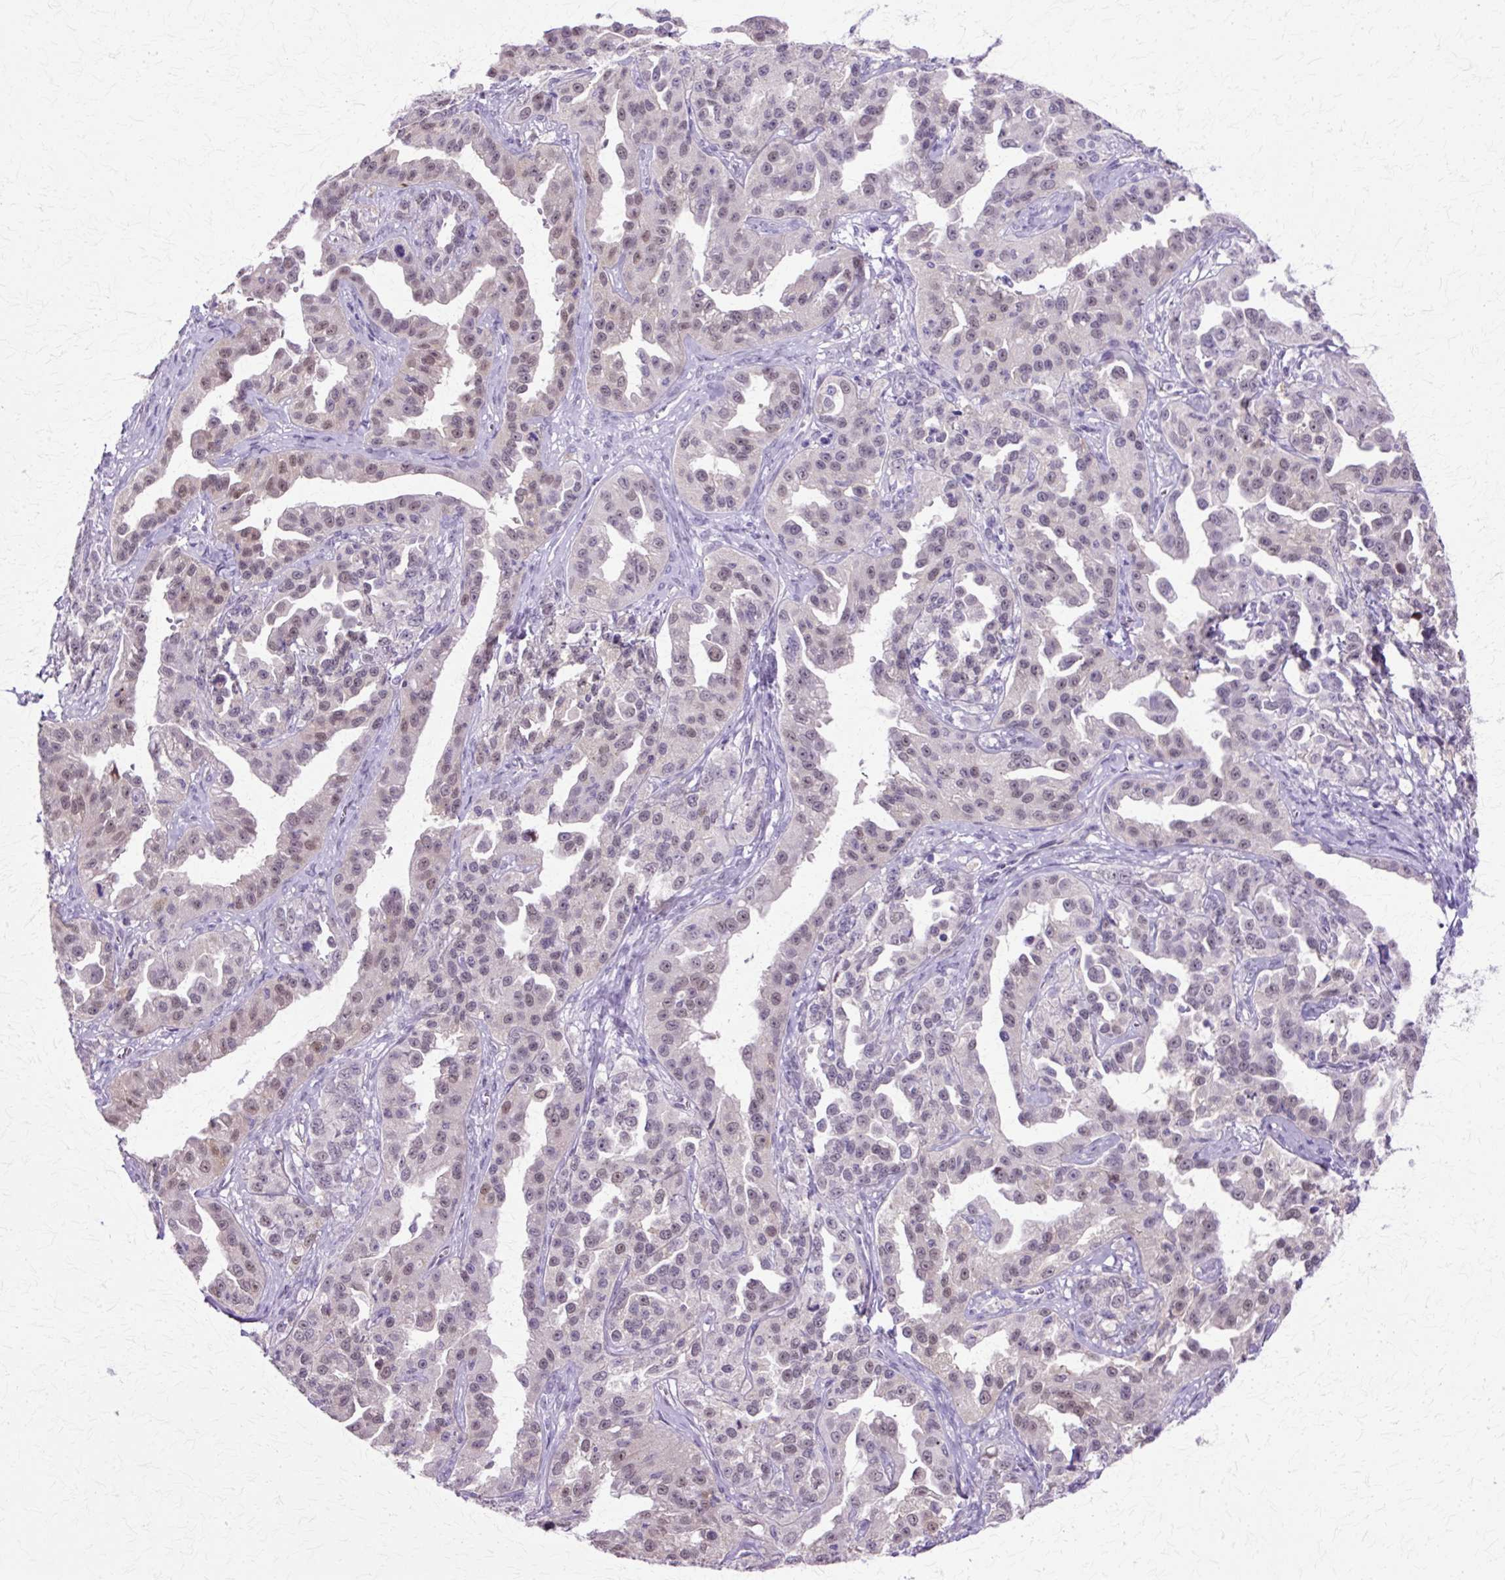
{"staining": {"intensity": "weak", "quantity": "25%-75%", "location": "nuclear"}, "tissue": "ovarian cancer", "cell_type": "Tumor cells", "image_type": "cancer", "snomed": [{"axis": "morphology", "description": "Cystadenocarcinoma, serous, NOS"}, {"axis": "topography", "description": "Ovary"}], "caption": "Weak nuclear protein expression is seen in about 25%-75% of tumor cells in serous cystadenocarcinoma (ovarian). (DAB (3,3'-diaminobenzidine) = brown stain, brightfield microscopy at high magnification).", "gene": "HSPA8", "patient": {"sex": "female", "age": 75}}